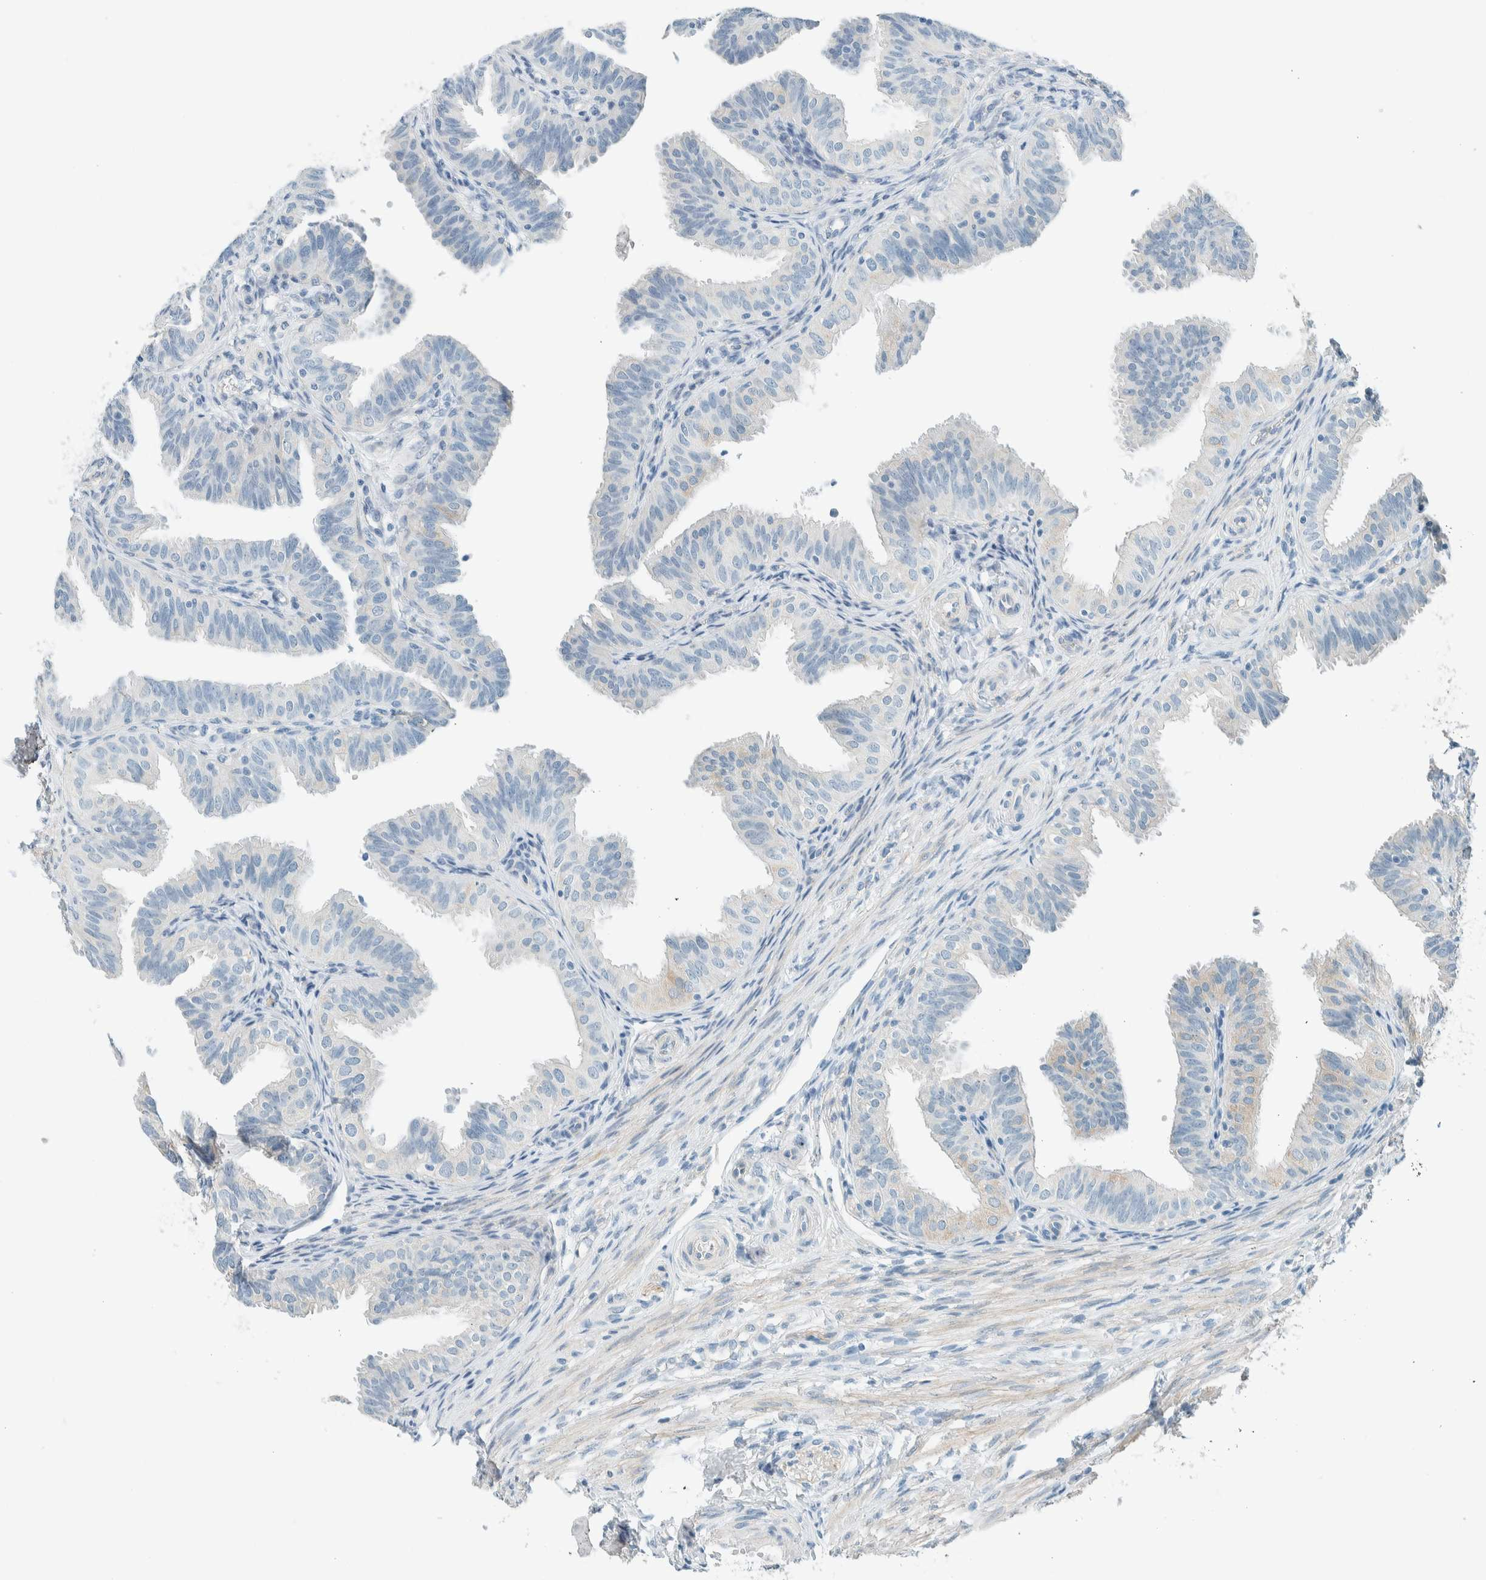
{"staining": {"intensity": "negative", "quantity": "none", "location": "none"}, "tissue": "fallopian tube", "cell_type": "Glandular cells", "image_type": "normal", "snomed": [{"axis": "morphology", "description": "Normal tissue, NOS"}, {"axis": "topography", "description": "Fallopian tube"}], "caption": "The image demonstrates no significant positivity in glandular cells of fallopian tube.", "gene": "SLFN12", "patient": {"sex": "female", "age": 35}}